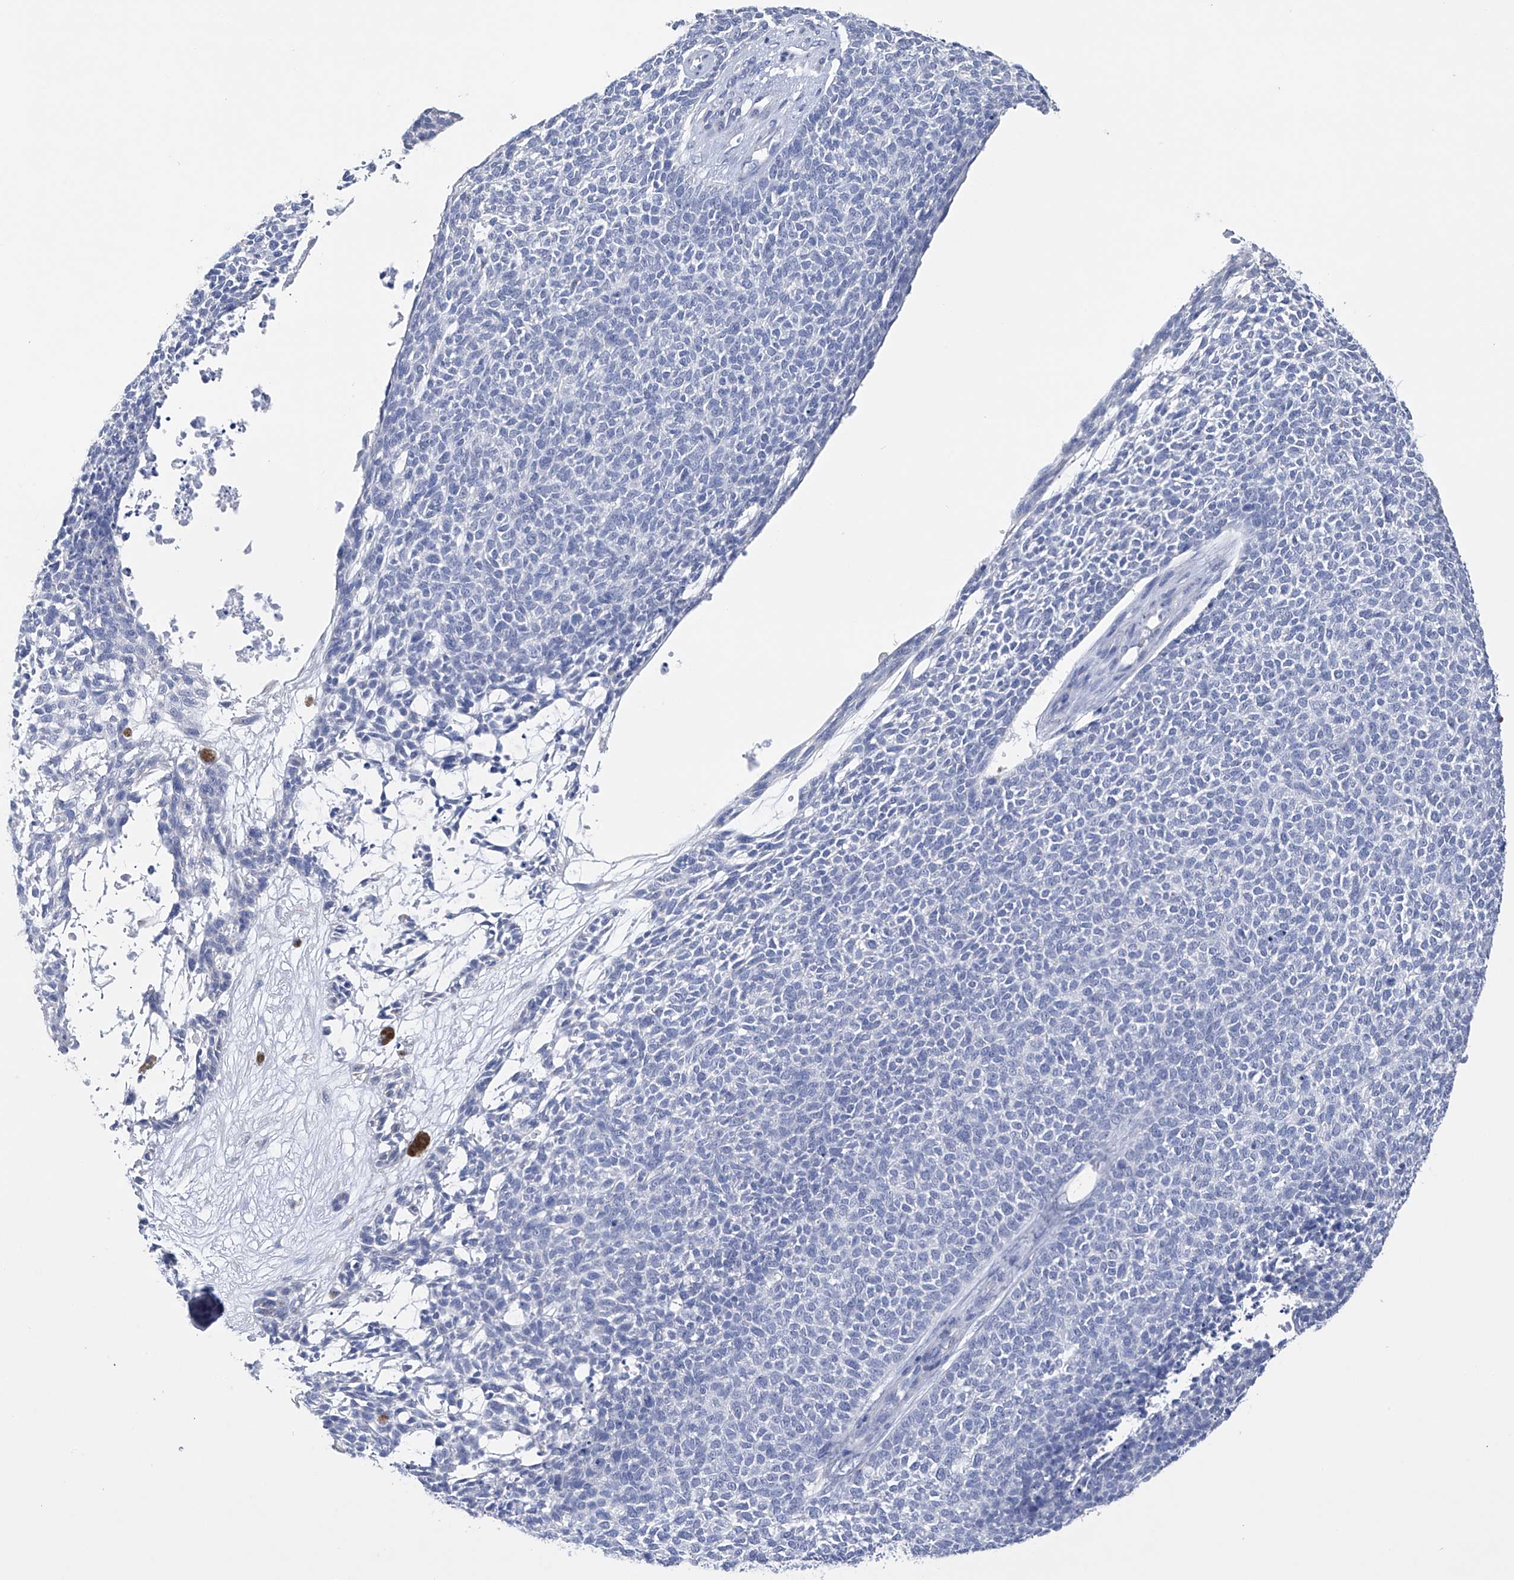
{"staining": {"intensity": "negative", "quantity": "none", "location": "none"}, "tissue": "skin cancer", "cell_type": "Tumor cells", "image_type": "cancer", "snomed": [{"axis": "morphology", "description": "Basal cell carcinoma"}, {"axis": "topography", "description": "Skin"}], "caption": "Skin cancer (basal cell carcinoma) was stained to show a protein in brown. There is no significant staining in tumor cells.", "gene": "ADRA1A", "patient": {"sex": "female", "age": 84}}